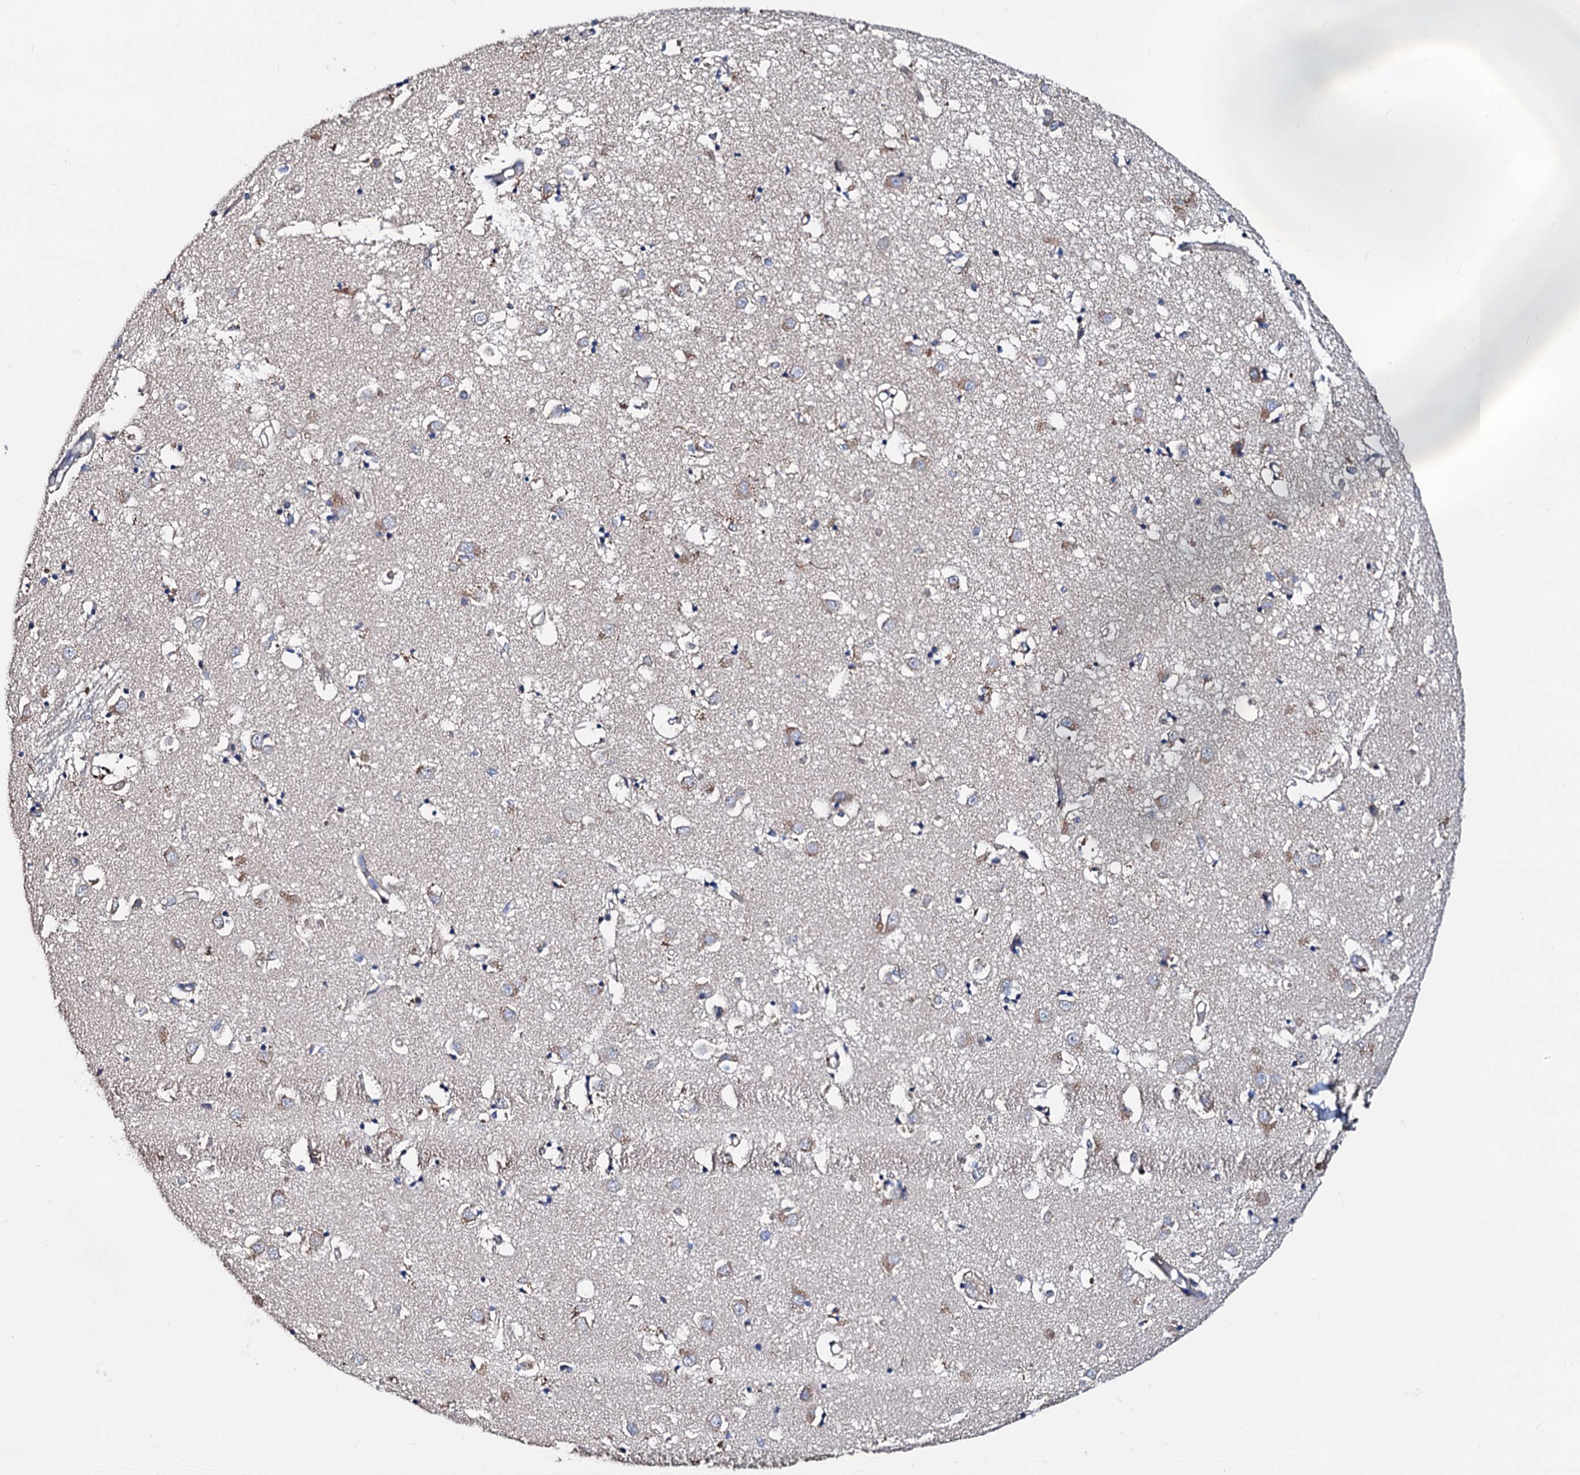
{"staining": {"intensity": "weak", "quantity": "<25%", "location": "cytoplasmic/membranous"}, "tissue": "caudate", "cell_type": "Glial cells", "image_type": "normal", "snomed": [{"axis": "morphology", "description": "Normal tissue, NOS"}, {"axis": "topography", "description": "Lateral ventricle wall"}], "caption": "Glial cells show no significant protein positivity in benign caudate. The staining was performed using DAB (3,3'-diaminobenzidine) to visualize the protein expression in brown, while the nuclei were stained in blue with hematoxylin (Magnification: 20x).", "gene": "AKAP11", "patient": {"sex": "male", "age": 70}}